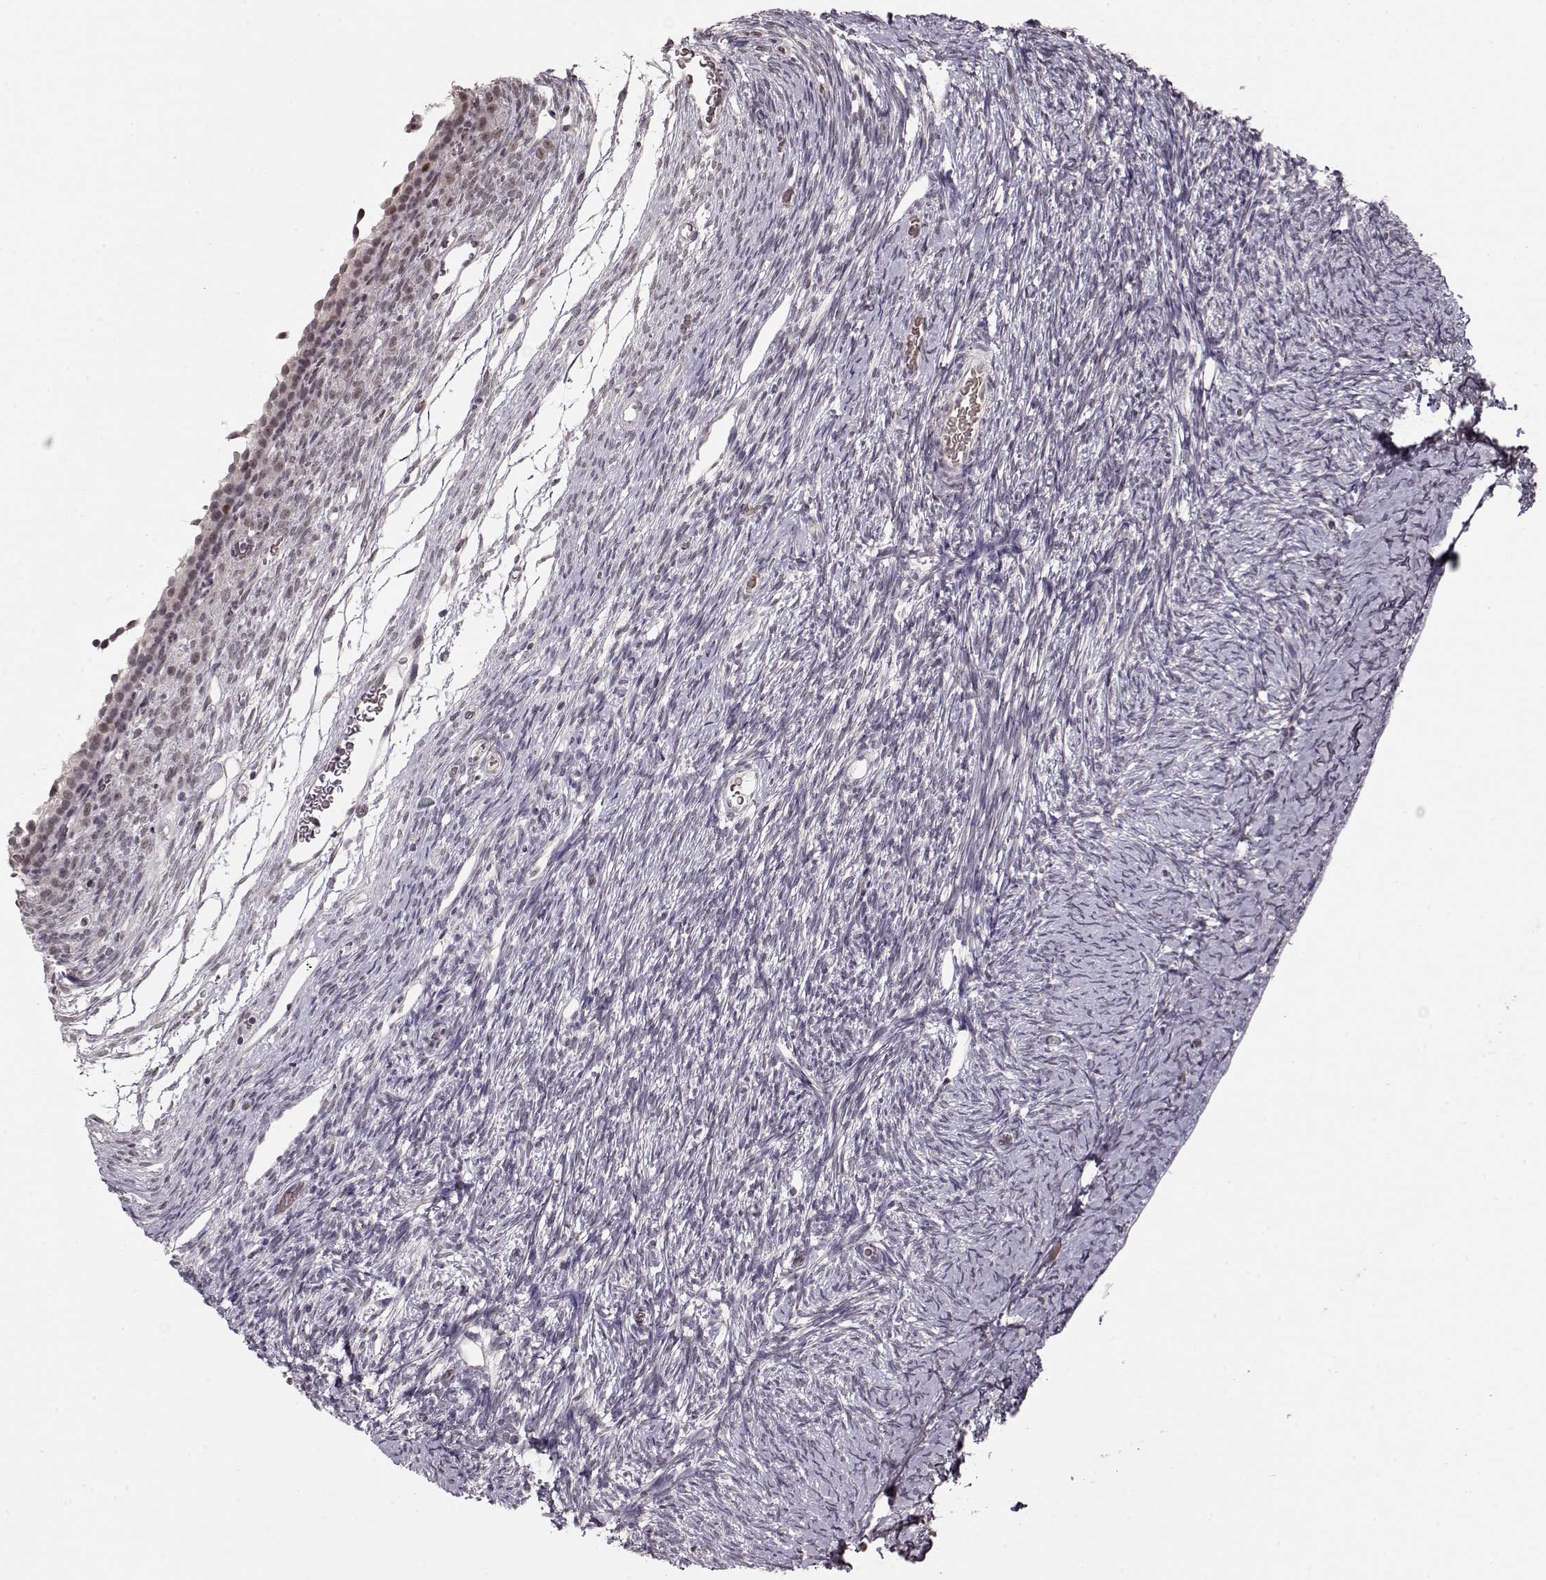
{"staining": {"intensity": "negative", "quantity": "none", "location": "none"}, "tissue": "ovary", "cell_type": "Follicle cells", "image_type": "normal", "snomed": [{"axis": "morphology", "description": "Normal tissue, NOS"}, {"axis": "topography", "description": "Ovary"}], "caption": "Immunohistochemistry photomicrograph of benign ovary stained for a protein (brown), which reveals no positivity in follicle cells.", "gene": "PCP4", "patient": {"sex": "female", "age": 39}}